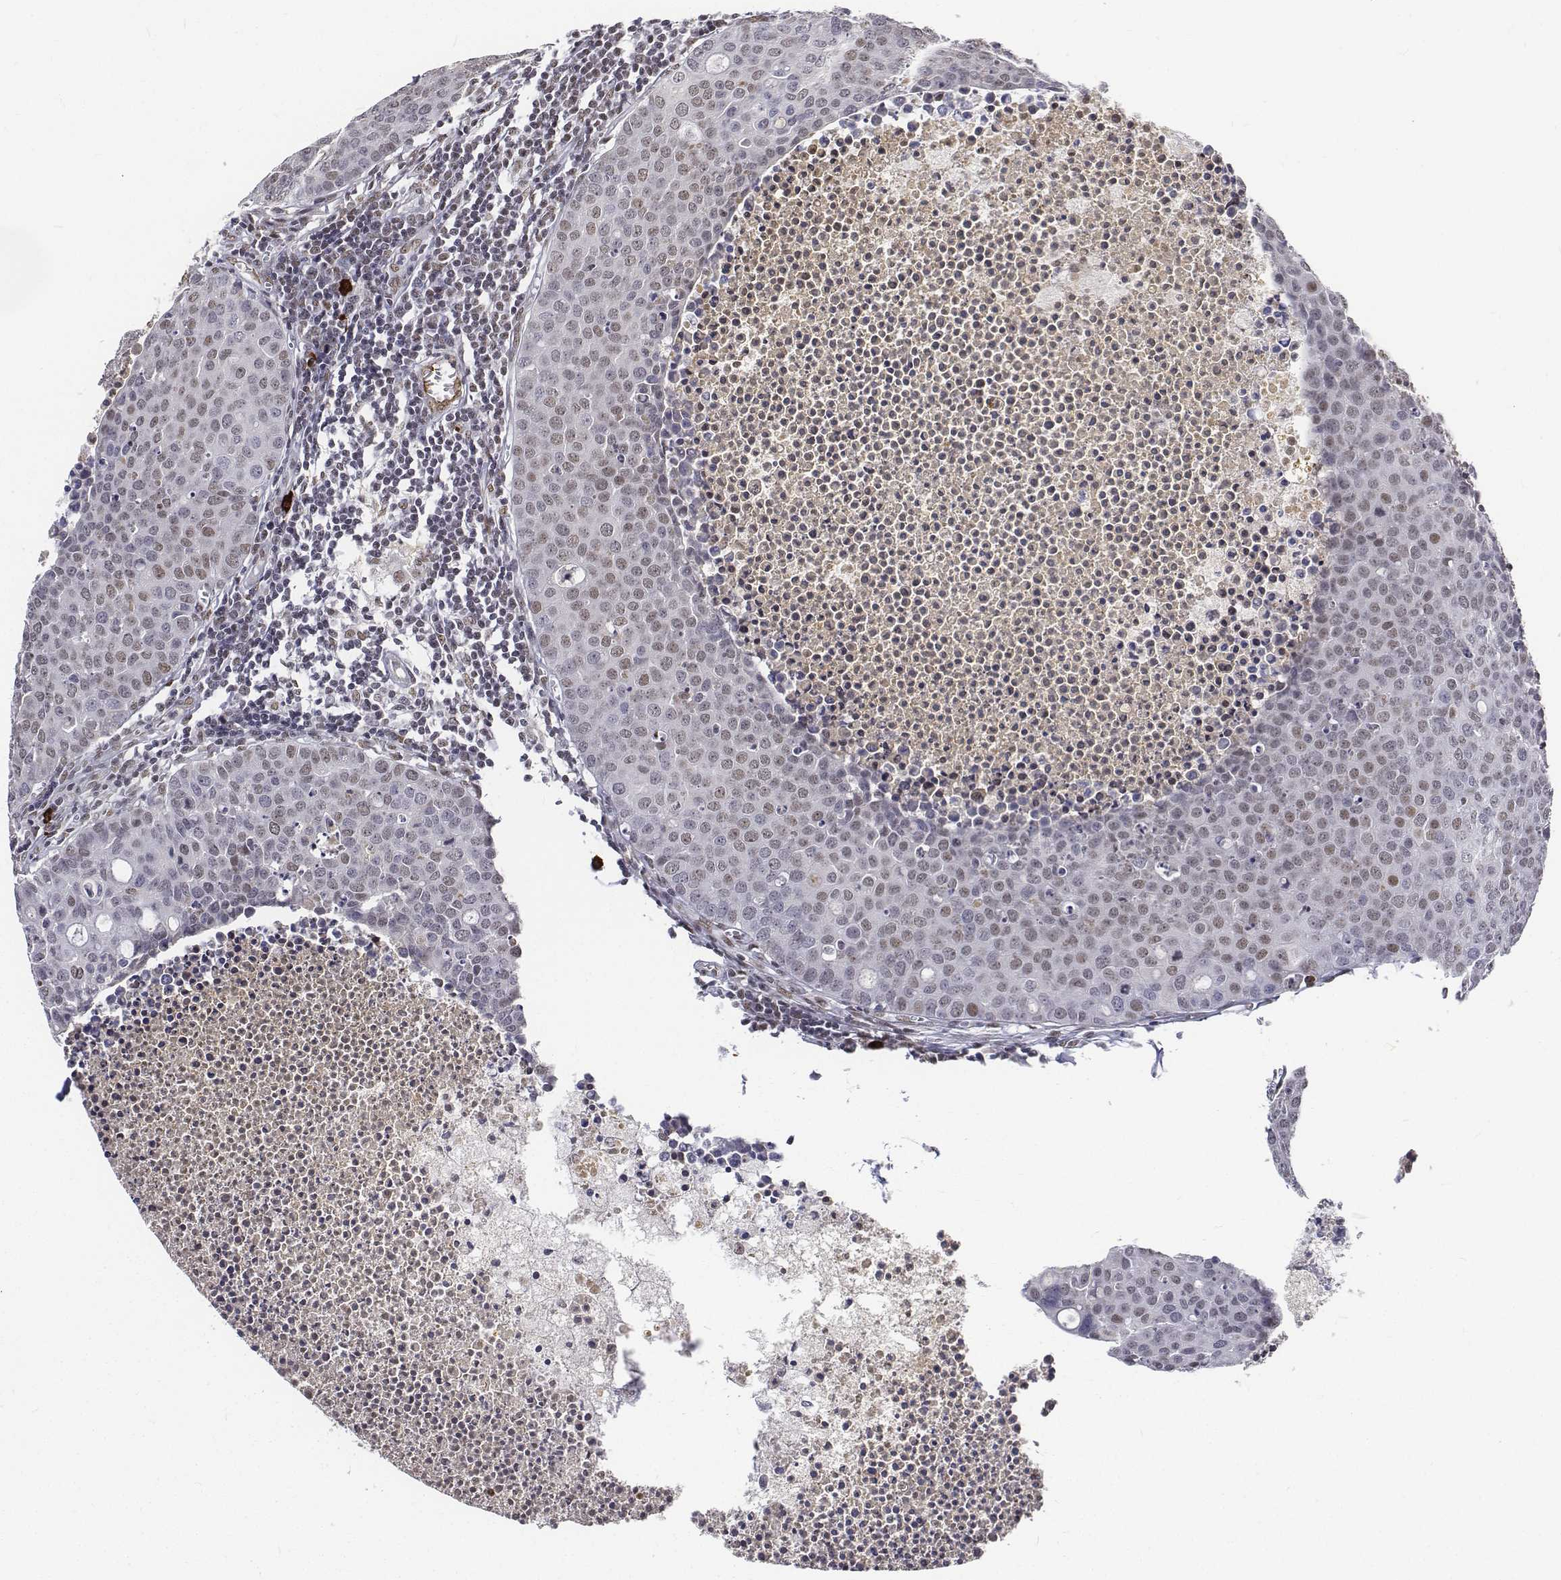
{"staining": {"intensity": "weak", "quantity": "<25%", "location": "nuclear"}, "tissue": "carcinoid", "cell_type": "Tumor cells", "image_type": "cancer", "snomed": [{"axis": "morphology", "description": "Carcinoid, malignant, NOS"}, {"axis": "topography", "description": "Colon"}], "caption": "Histopathology image shows no protein expression in tumor cells of carcinoid (malignant) tissue. (Stains: DAB (3,3'-diaminobenzidine) IHC with hematoxylin counter stain, Microscopy: brightfield microscopy at high magnification).", "gene": "ATRX", "patient": {"sex": "male", "age": 81}}